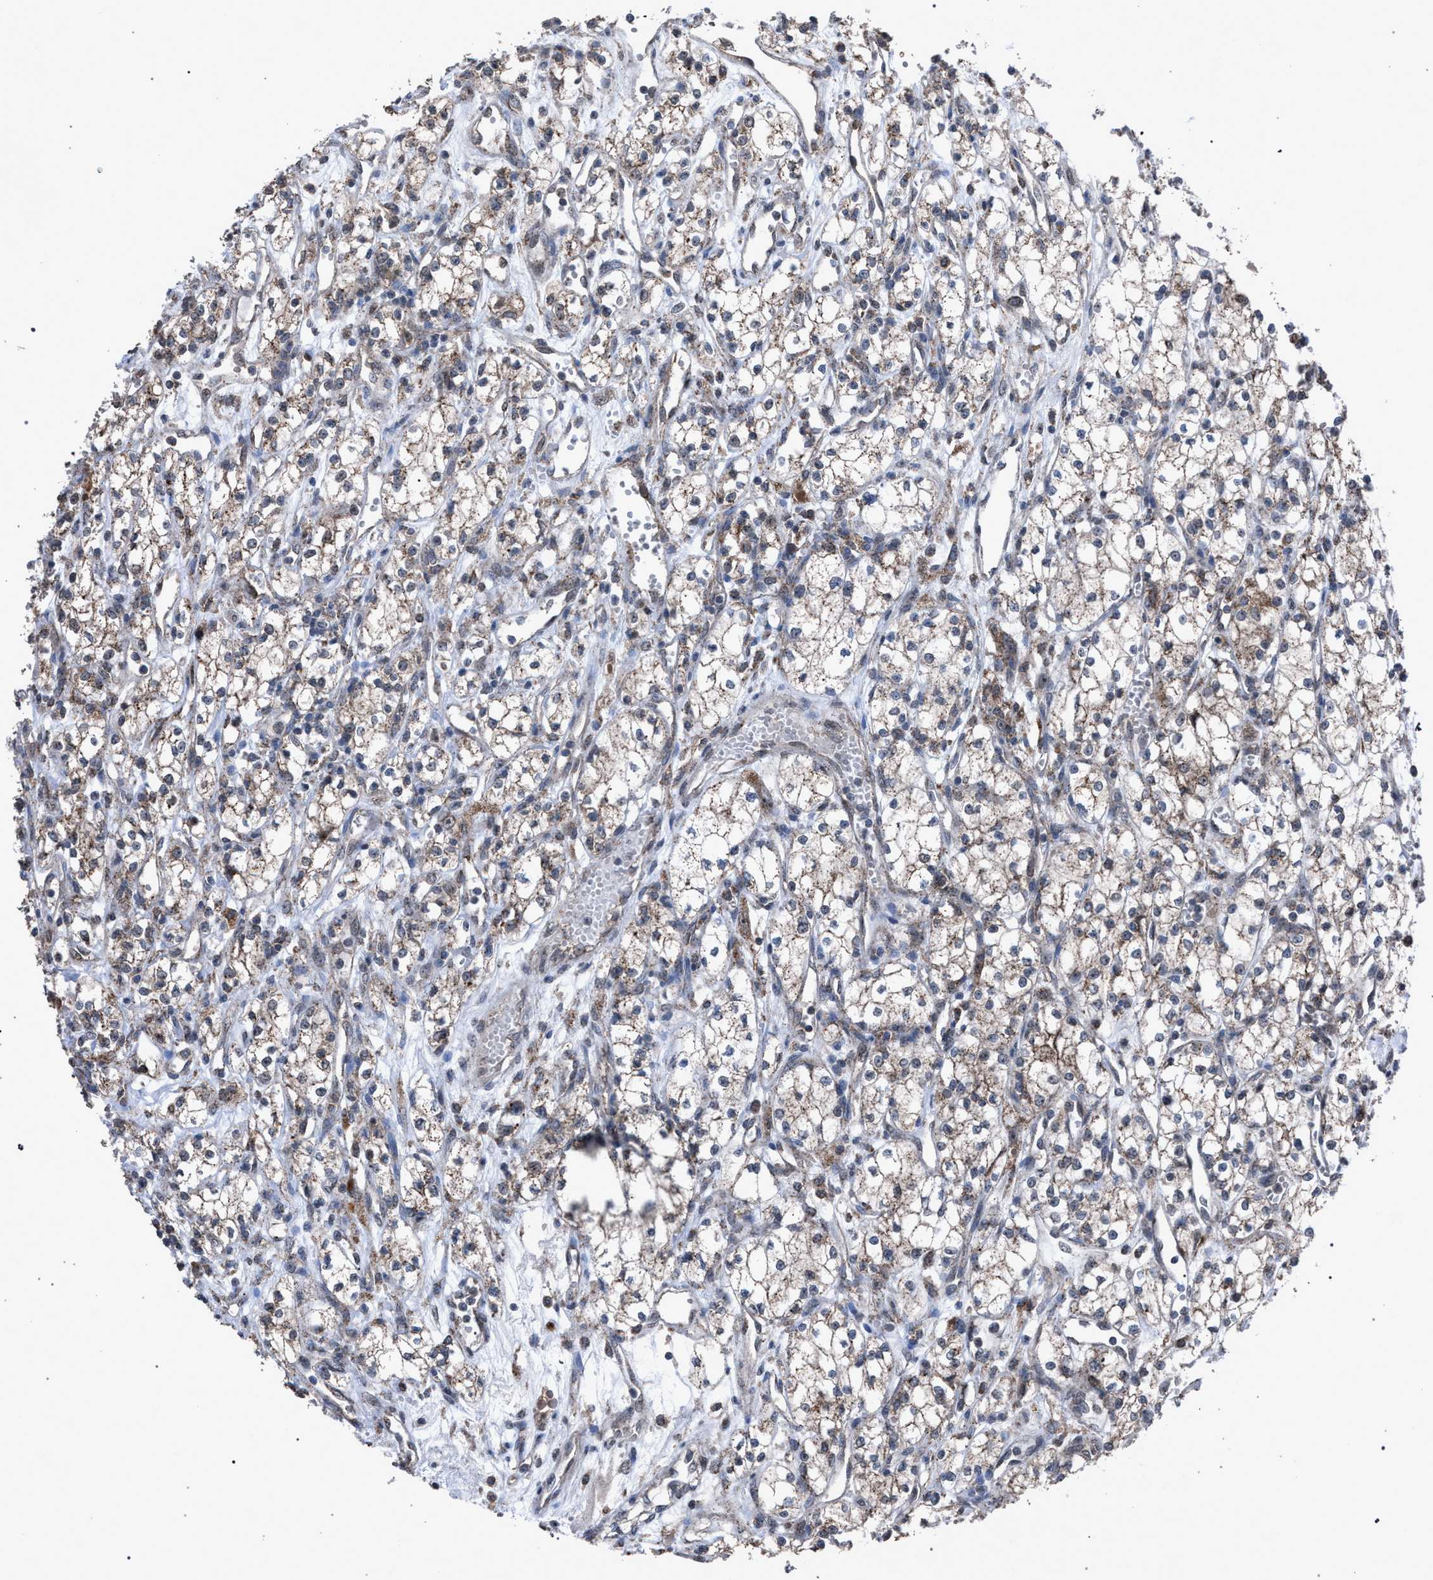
{"staining": {"intensity": "weak", "quantity": "<25%", "location": "cytoplasmic/membranous"}, "tissue": "renal cancer", "cell_type": "Tumor cells", "image_type": "cancer", "snomed": [{"axis": "morphology", "description": "Adenocarcinoma, NOS"}, {"axis": "topography", "description": "Kidney"}], "caption": "Immunohistochemistry micrograph of neoplastic tissue: renal cancer stained with DAB (3,3'-diaminobenzidine) shows no significant protein expression in tumor cells.", "gene": "HSD17B4", "patient": {"sex": "male", "age": 59}}